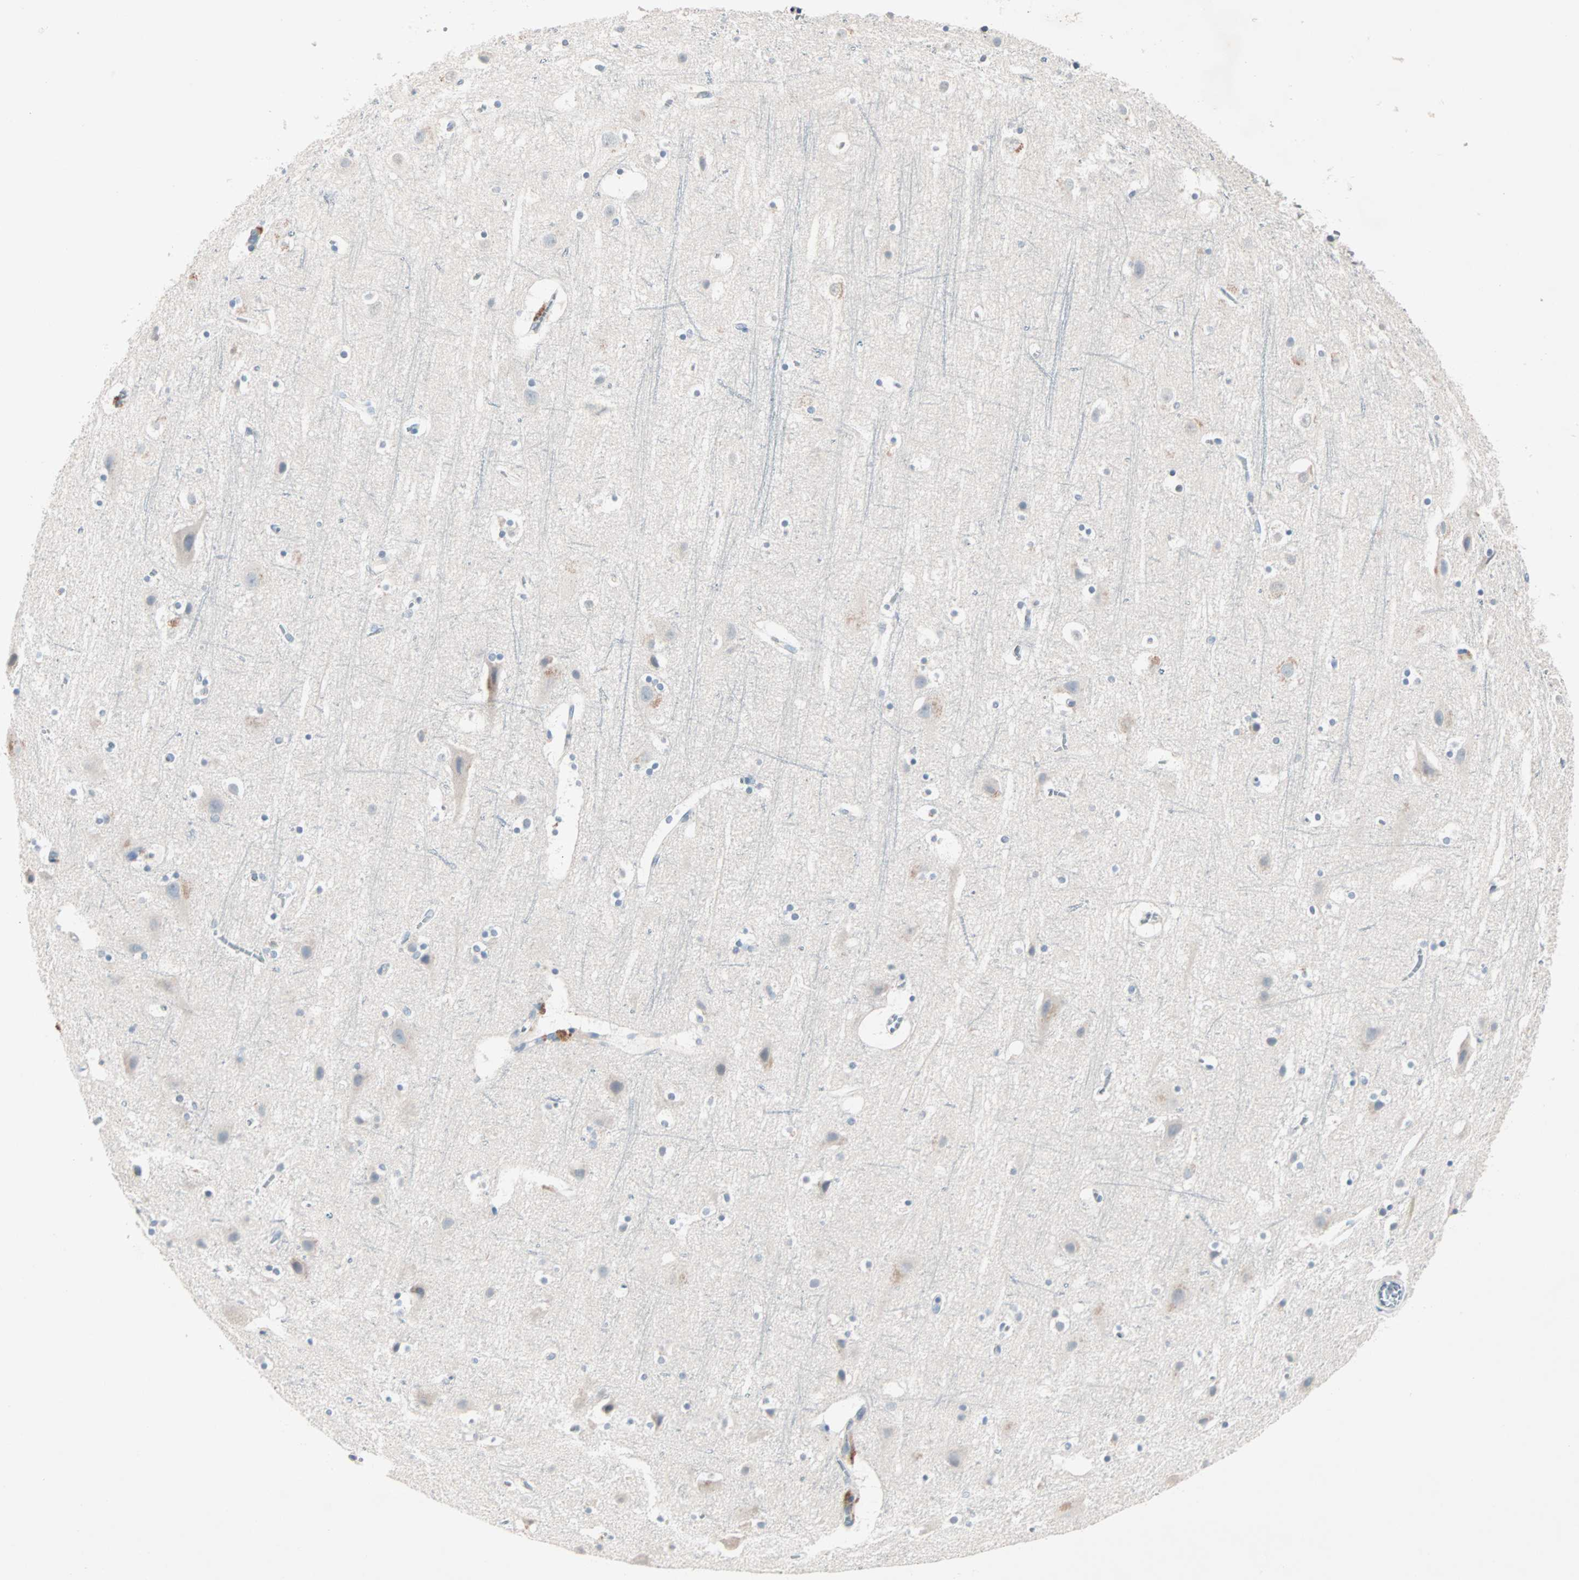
{"staining": {"intensity": "negative", "quantity": "none", "location": "none"}, "tissue": "cerebral cortex", "cell_type": "Endothelial cells", "image_type": "normal", "snomed": [{"axis": "morphology", "description": "Normal tissue, NOS"}, {"axis": "topography", "description": "Cerebral cortex"}], "caption": "Immunohistochemistry micrograph of unremarkable human cerebral cortex stained for a protein (brown), which demonstrates no expression in endothelial cells. (Brightfield microscopy of DAB immunohistochemistry (IHC) at high magnification).", "gene": "CCNE2", "patient": {"sex": "male", "age": 45}}